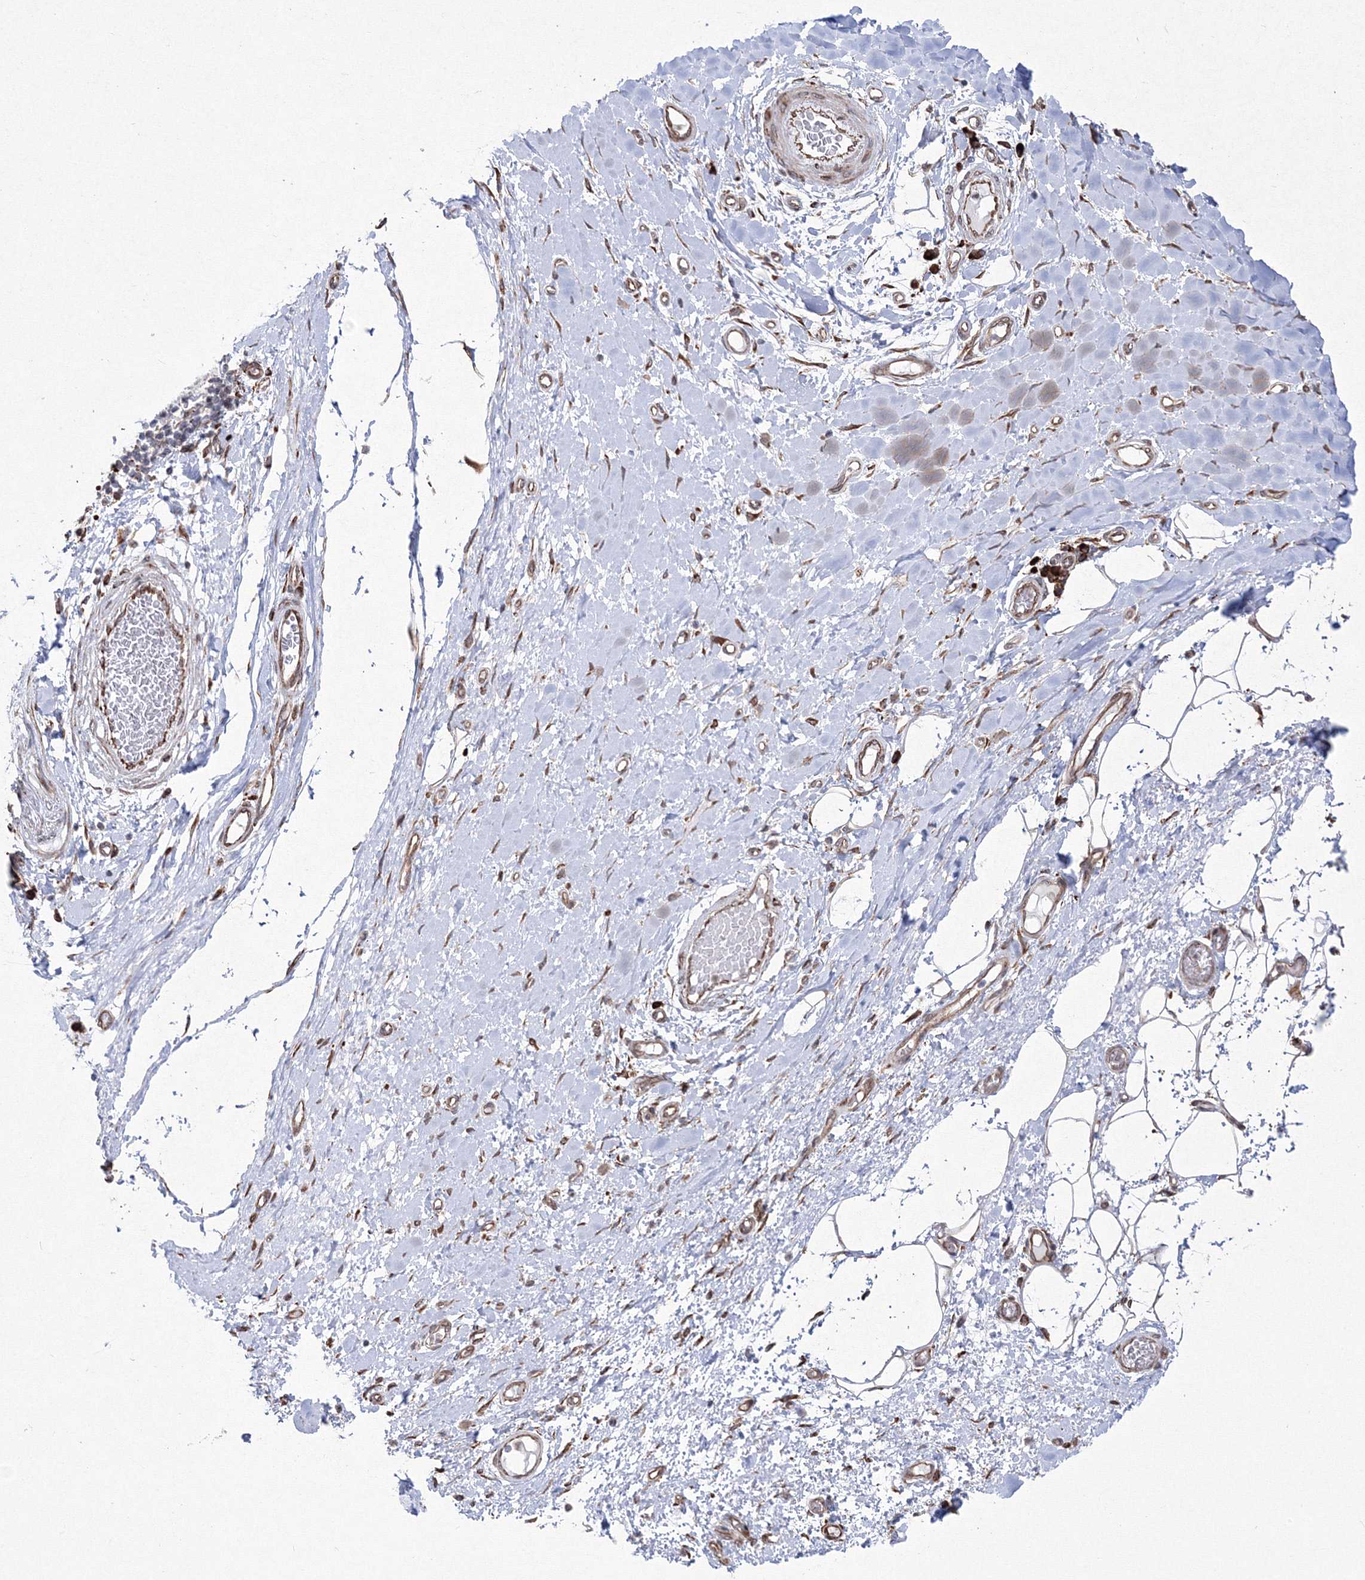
{"staining": {"intensity": "weak", "quantity": "25%-75%", "location": "cytoplasmic/membranous"}, "tissue": "adipose tissue", "cell_type": "Adipocytes", "image_type": "normal", "snomed": [{"axis": "morphology", "description": "Normal tissue, NOS"}, {"axis": "morphology", "description": "Adenocarcinoma, NOS"}, {"axis": "topography", "description": "Esophagus"}, {"axis": "topography", "description": "Stomach, upper"}, {"axis": "topography", "description": "Peripheral nerve tissue"}], "caption": "Human adipose tissue stained for a protein (brown) reveals weak cytoplasmic/membranous positive staining in about 25%-75% of adipocytes.", "gene": "EFCAB12", "patient": {"sex": "male", "age": 62}}